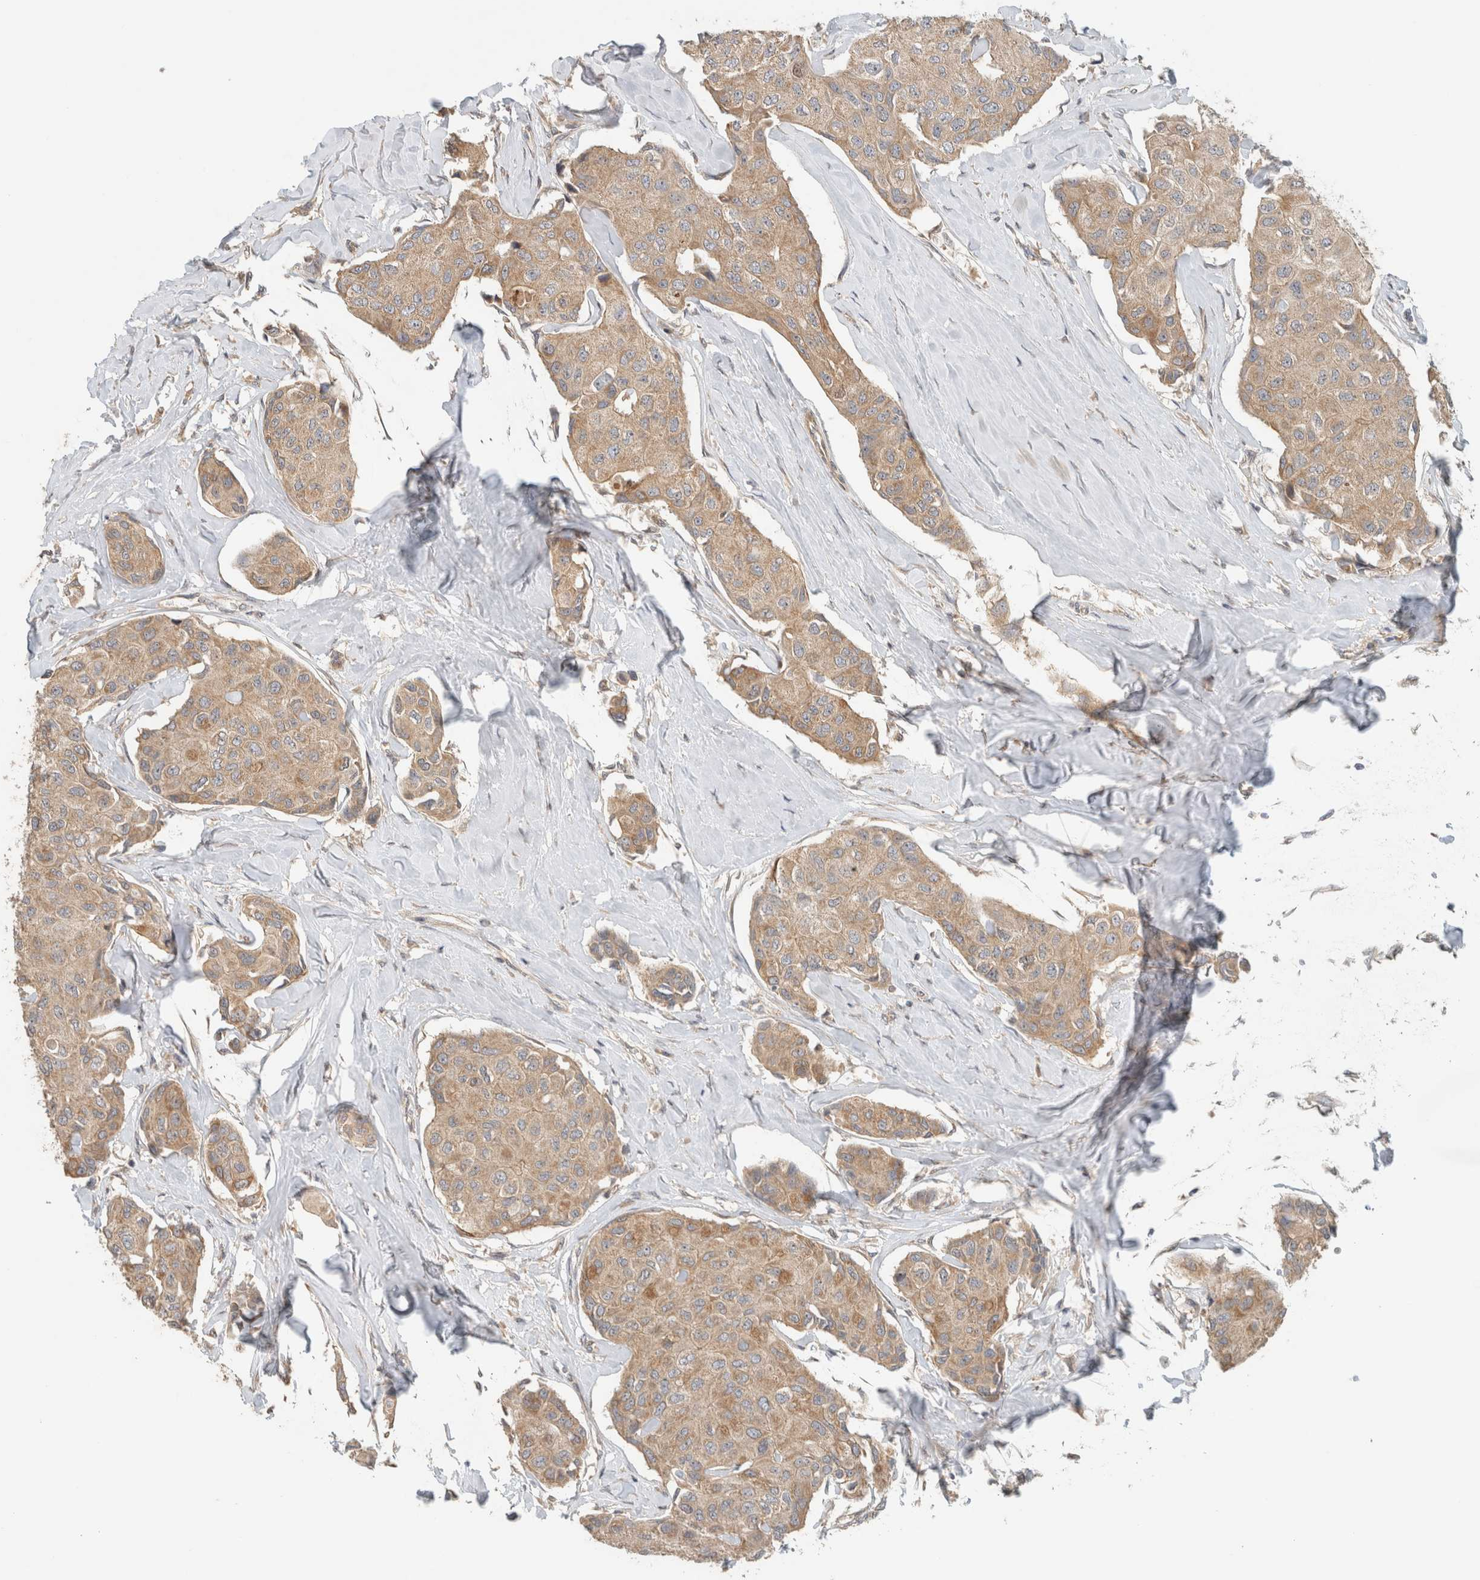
{"staining": {"intensity": "weak", "quantity": ">75%", "location": "cytoplasmic/membranous"}, "tissue": "breast cancer", "cell_type": "Tumor cells", "image_type": "cancer", "snomed": [{"axis": "morphology", "description": "Duct carcinoma"}, {"axis": "topography", "description": "Breast"}], "caption": "DAB (3,3'-diaminobenzidine) immunohistochemical staining of invasive ductal carcinoma (breast) reveals weak cytoplasmic/membranous protein expression in about >75% of tumor cells. (Brightfield microscopy of DAB IHC at high magnification).", "gene": "PUM1", "patient": {"sex": "female", "age": 80}}